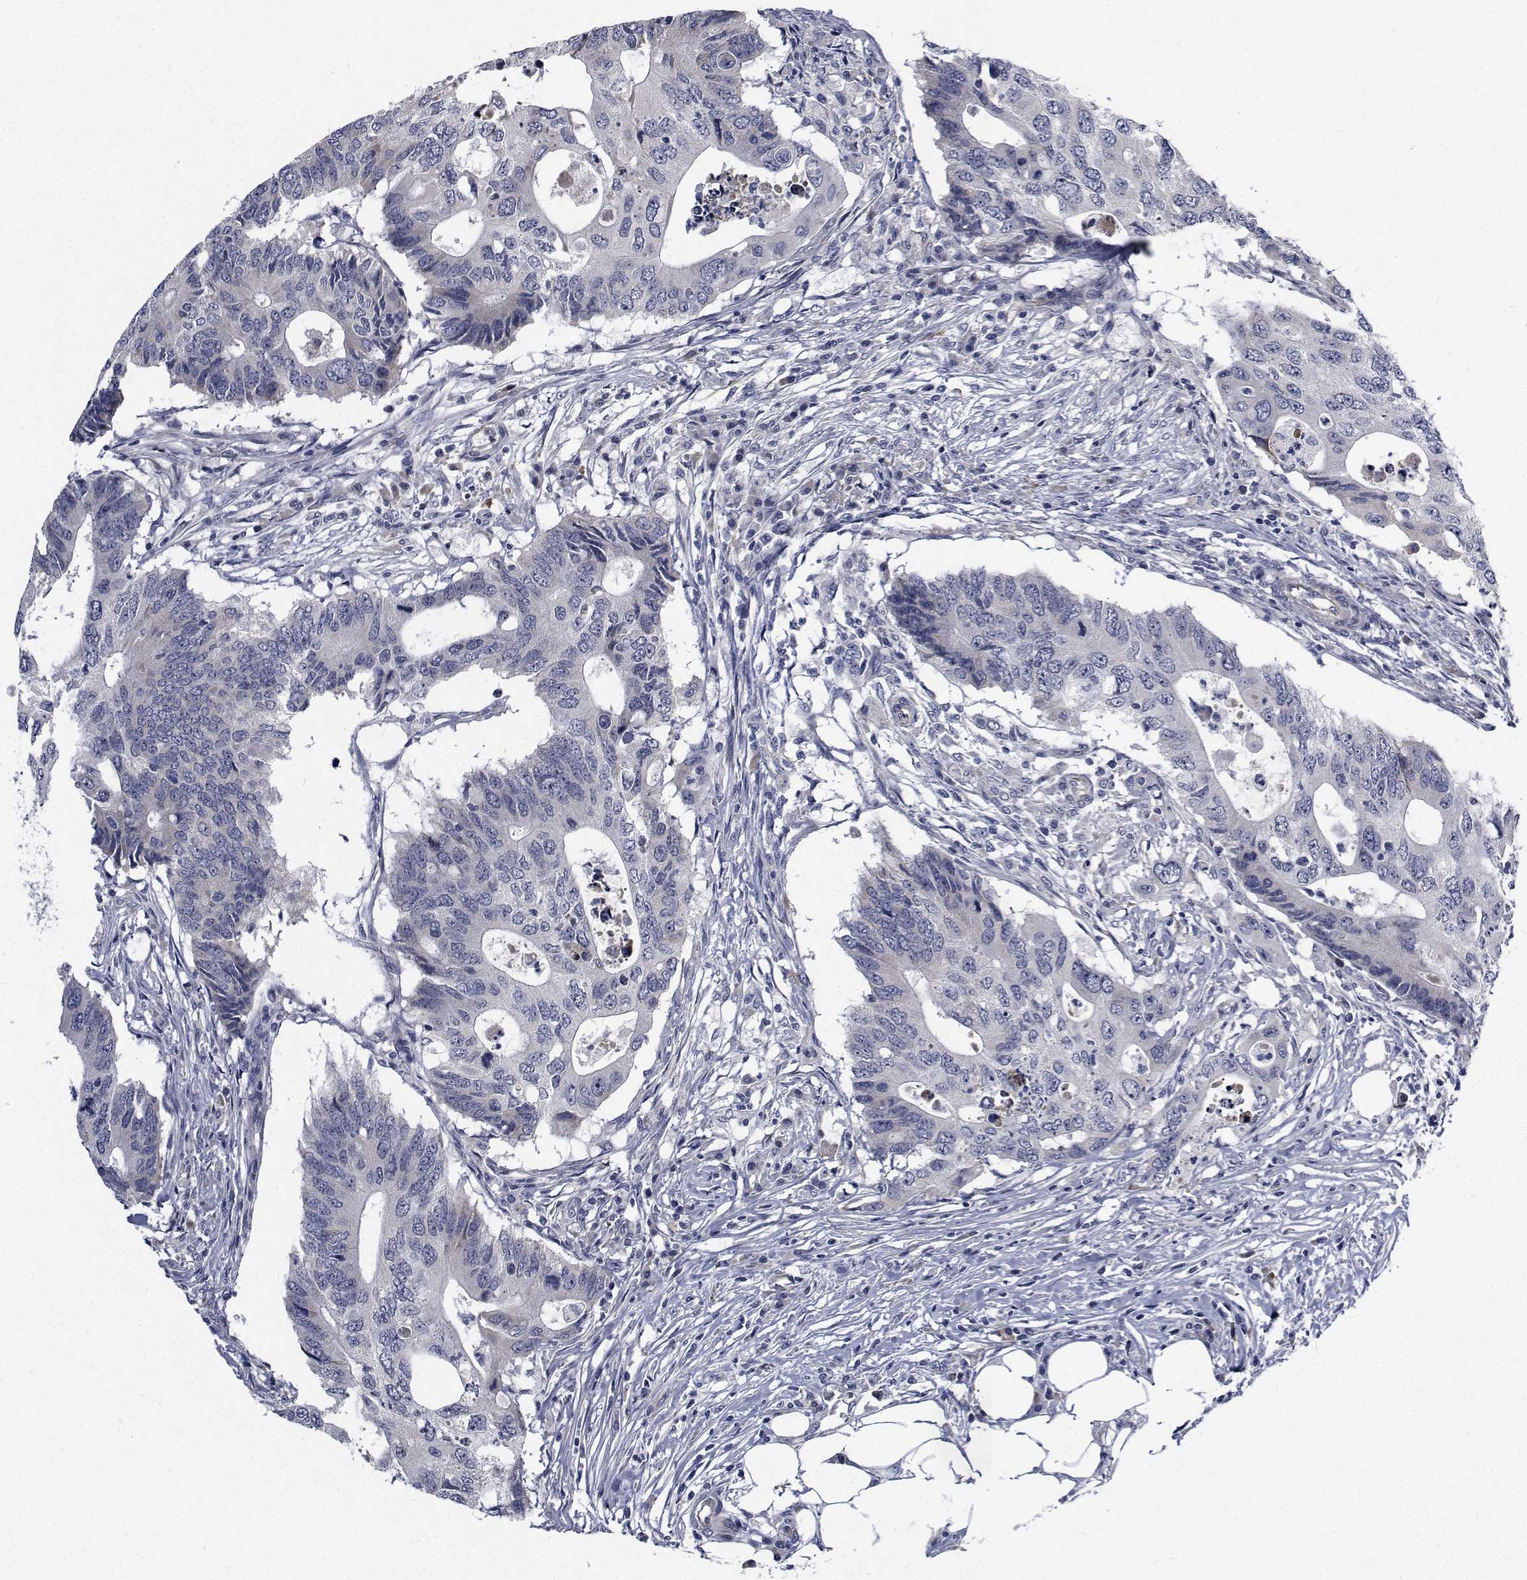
{"staining": {"intensity": "negative", "quantity": "none", "location": "none"}, "tissue": "colorectal cancer", "cell_type": "Tumor cells", "image_type": "cancer", "snomed": [{"axis": "morphology", "description": "Adenocarcinoma, NOS"}, {"axis": "topography", "description": "Colon"}], "caption": "Histopathology image shows no protein expression in tumor cells of colorectal cancer (adenocarcinoma) tissue.", "gene": "TTBK1", "patient": {"sex": "male", "age": 71}}